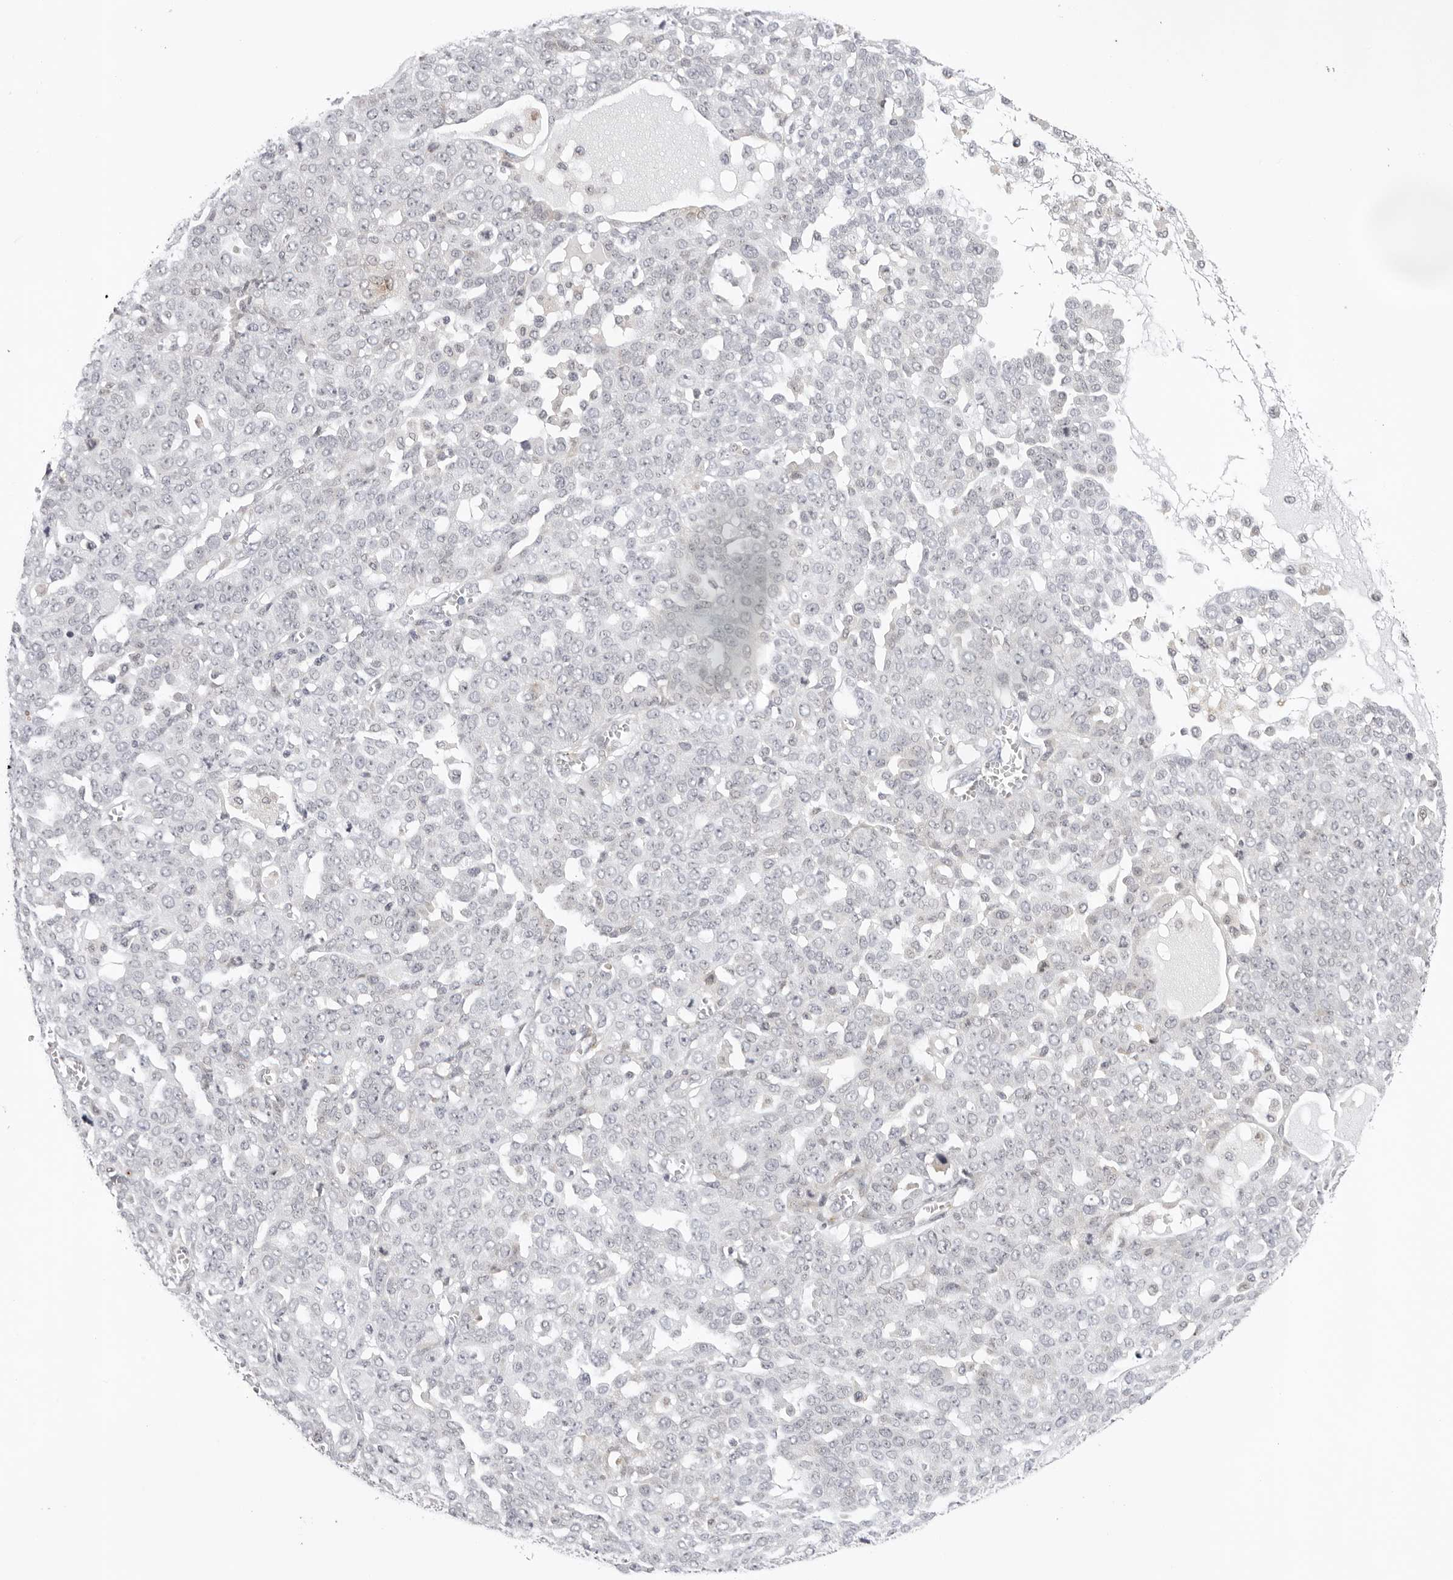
{"staining": {"intensity": "negative", "quantity": "none", "location": "none"}, "tissue": "ovarian cancer", "cell_type": "Tumor cells", "image_type": "cancer", "snomed": [{"axis": "morphology", "description": "Cystadenocarcinoma, serous, NOS"}, {"axis": "topography", "description": "Soft tissue"}, {"axis": "topography", "description": "Ovary"}], "caption": "IHC photomicrograph of neoplastic tissue: human serous cystadenocarcinoma (ovarian) stained with DAB exhibits no significant protein expression in tumor cells.", "gene": "IL17RA", "patient": {"sex": "female", "age": 57}}